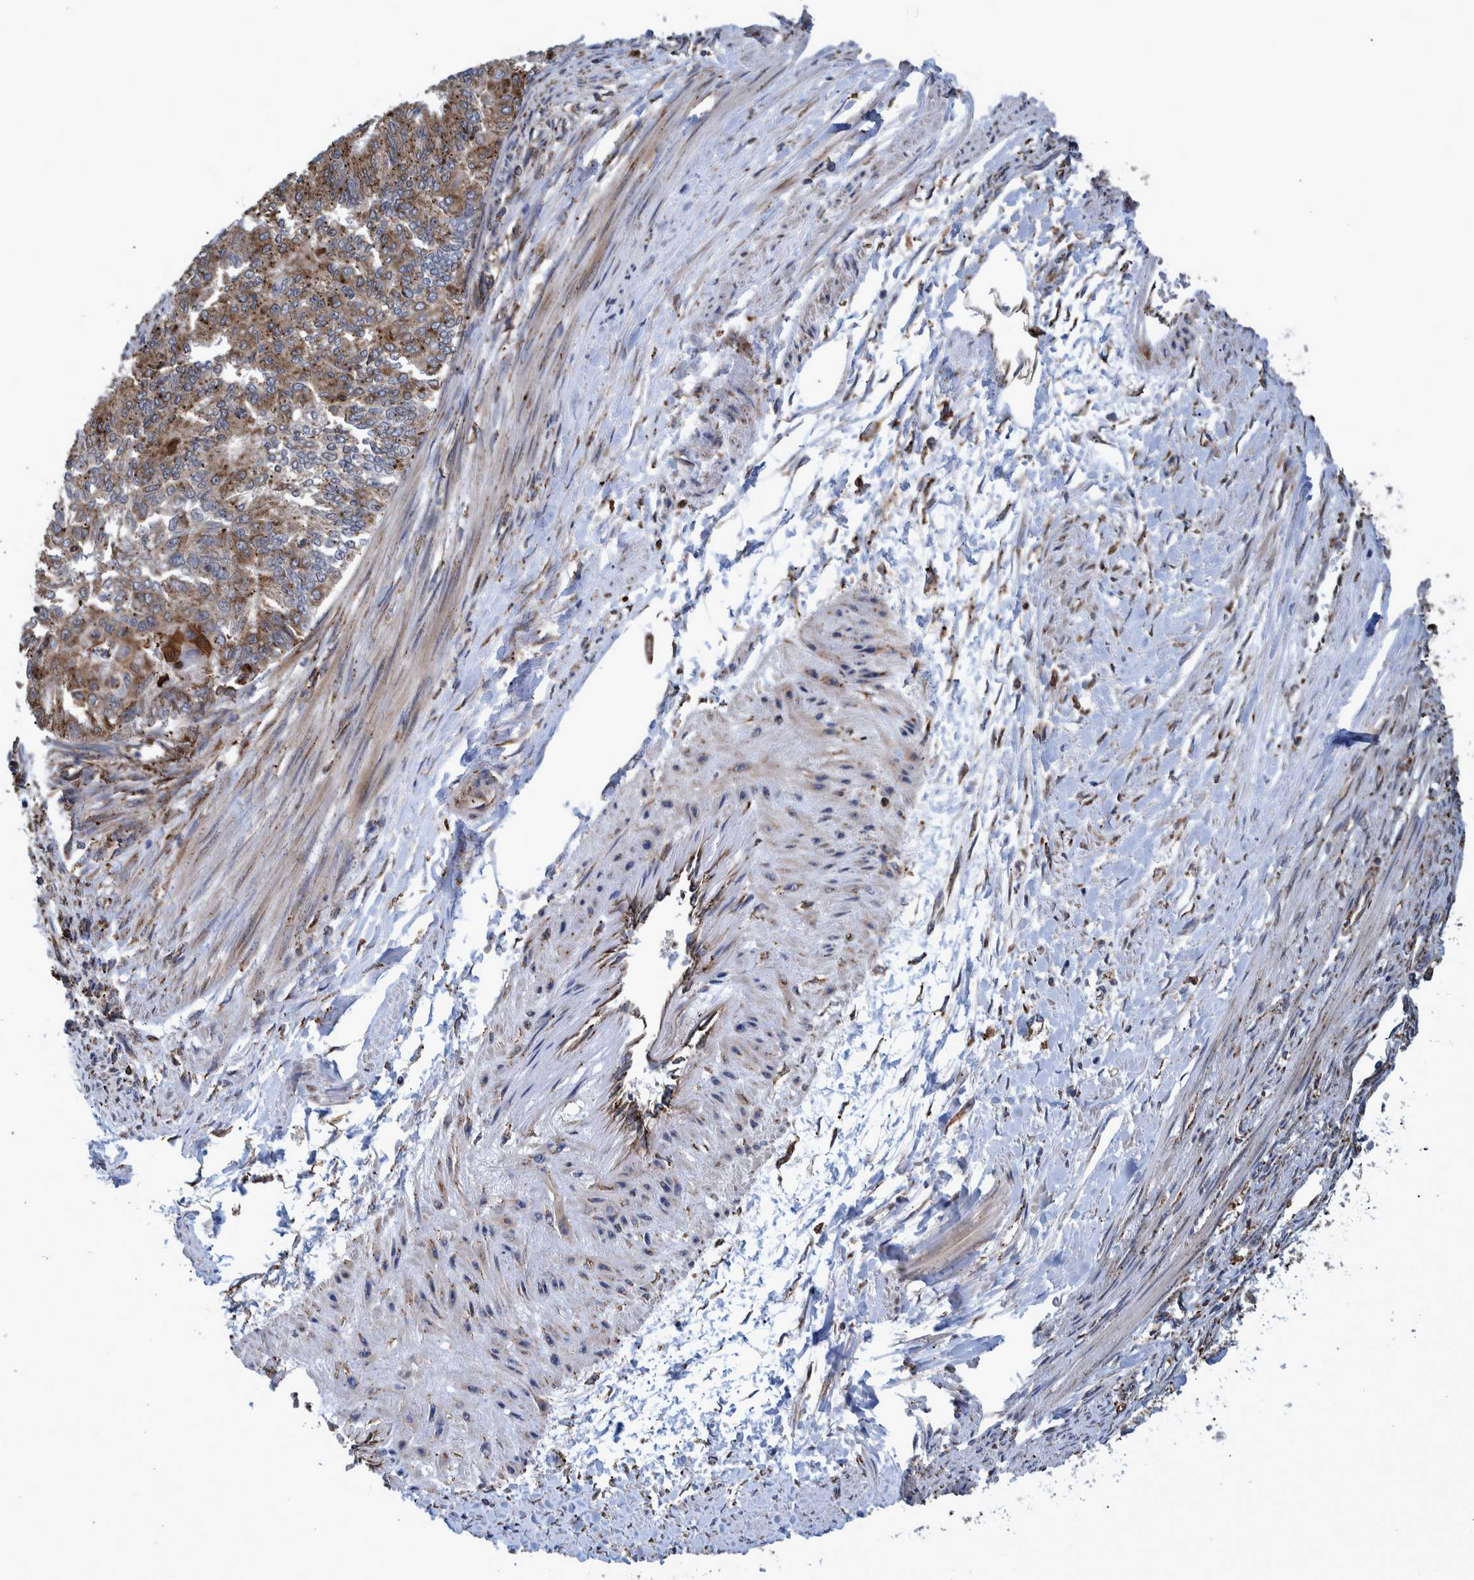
{"staining": {"intensity": "moderate", "quantity": ">75%", "location": "cytoplasmic/membranous"}, "tissue": "endometrial cancer", "cell_type": "Tumor cells", "image_type": "cancer", "snomed": [{"axis": "morphology", "description": "Adenocarcinoma, NOS"}, {"axis": "topography", "description": "Endometrium"}], "caption": "Immunohistochemical staining of human endometrial adenocarcinoma exhibits medium levels of moderate cytoplasmic/membranous expression in about >75% of tumor cells.", "gene": "SPAG5", "patient": {"sex": "female", "age": 32}}